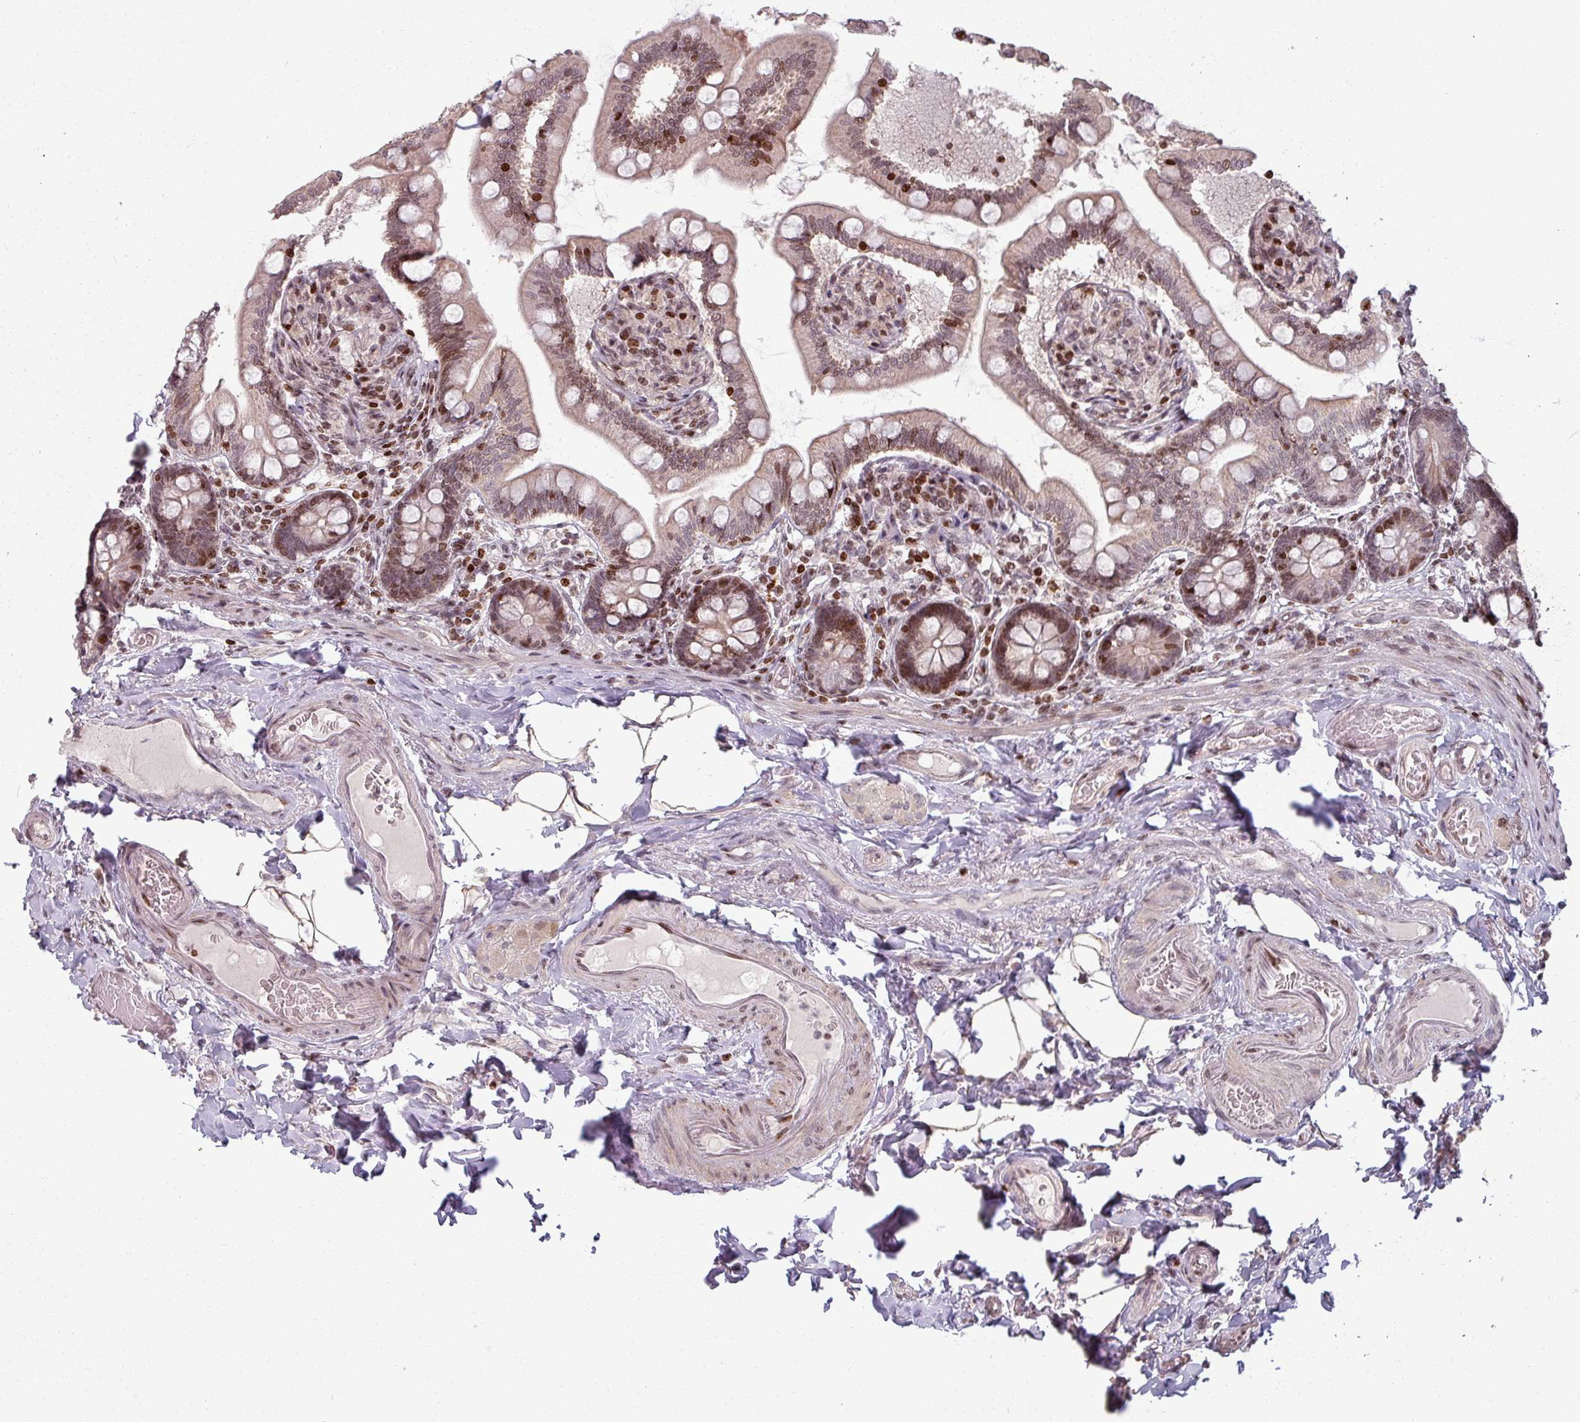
{"staining": {"intensity": "moderate", "quantity": ">75%", "location": "cytoplasmic/membranous,nuclear"}, "tissue": "small intestine", "cell_type": "Glandular cells", "image_type": "normal", "snomed": [{"axis": "morphology", "description": "Normal tissue, NOS"}, {"axis": "topography", "description": "Small intestine"}], "caption": "High-power microscopy captured an immunohistochemistry (IHC) photomicrograph of normal small intestine, revealing moderate cytoplasmic/membranous,nuclear expression in about >75% of glandular cells.", "gene": "NCOR1", "patient": {"sex": "female", "age": 64}}